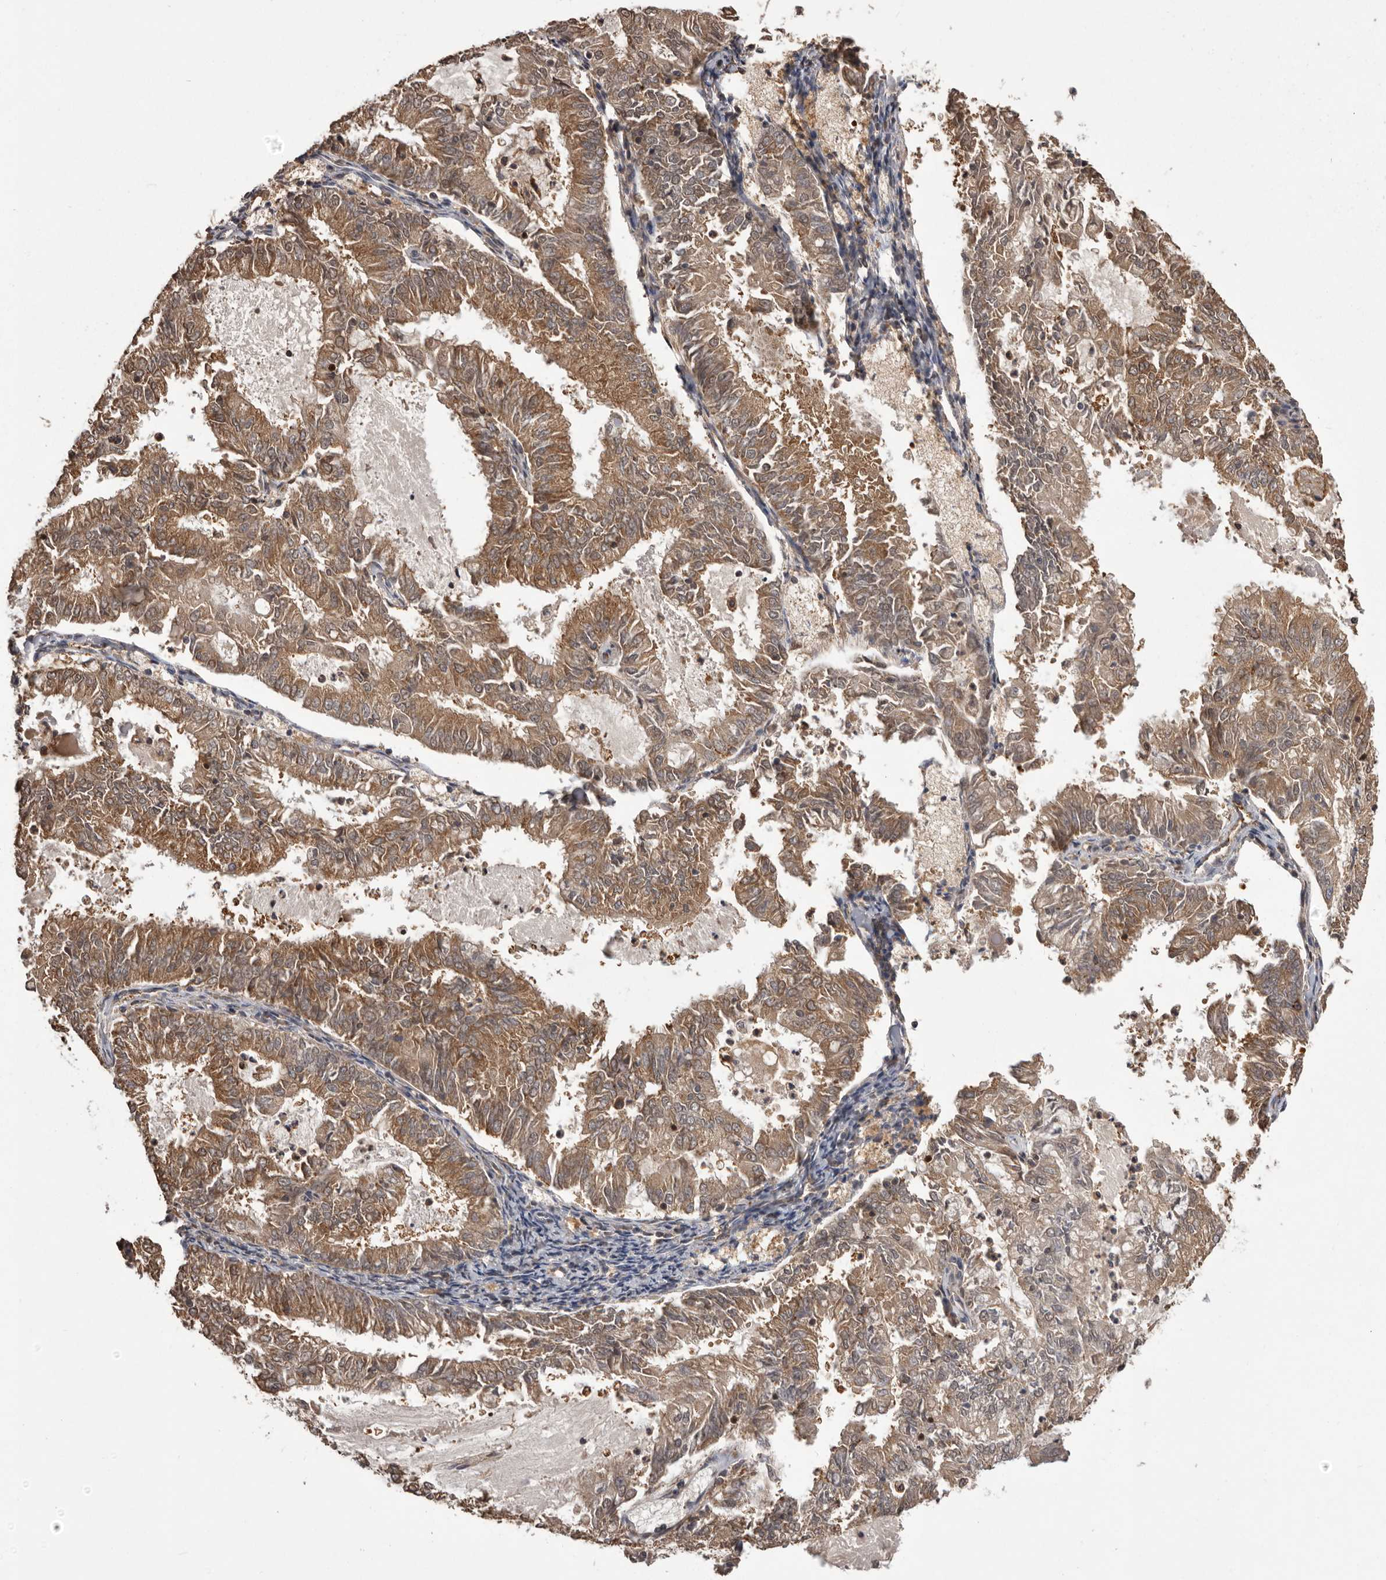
{"staining": {"intensity": "moderate", "quantity": ">75%", "location": "cytoplasmic/membranous"}, "tissue": "endometrial cancer", "cell_type": "Tumor cells", "image_type": "cancer", "snomed": [{"axis": "morphology", "description": "Adenocarcinoma, NOS"}, {"axis": "topography", "description": "Endometrium"}], "caption": "Moderate cytoplasmic/membranous staining for a protein is identified in approximately >75% of tumor cells of adenocarcinoma (endometrial) using immunohistochemistry (IHC).", "gene": "SLC22A3", "patient": {"sex": "female", "age": 57}}